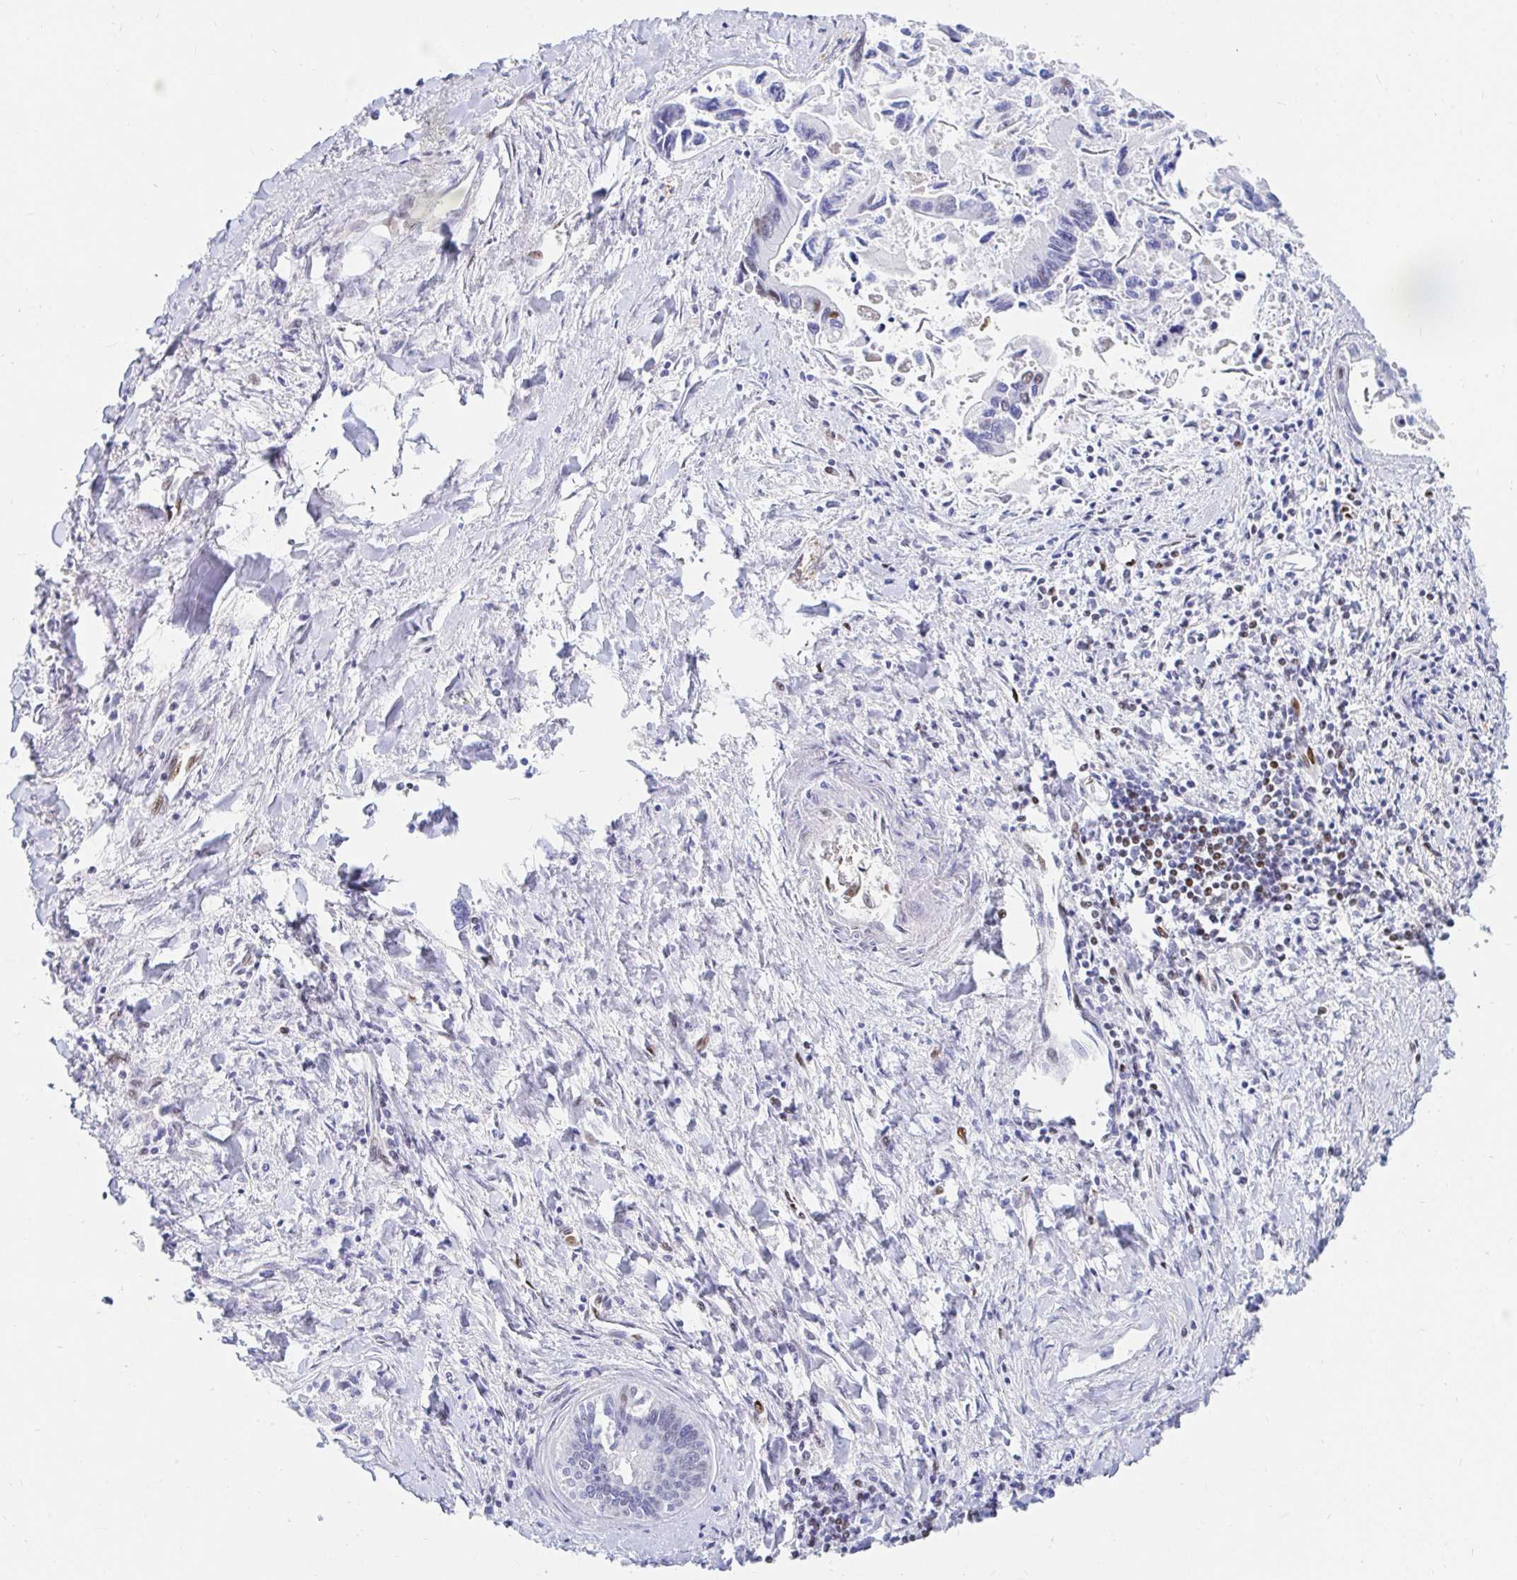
{"staining": {"intensity": "negative", "quantity": "none", "location": "none"}, "tissue": "liver cancer", "cell_type": "Tumor cells", "image_type": "cancer", "snomed": [{"axis": "morphology", "description": "Cholangiocarcinoma"}, {"axis": "topography", "description": "Liver"}], "caption": "Protein analysis of liver cholangiocarcinoma exhibits no significant expression in tumor cells.", "gene": "HINFP", "patient": {"sex": "male", "age": 66}}